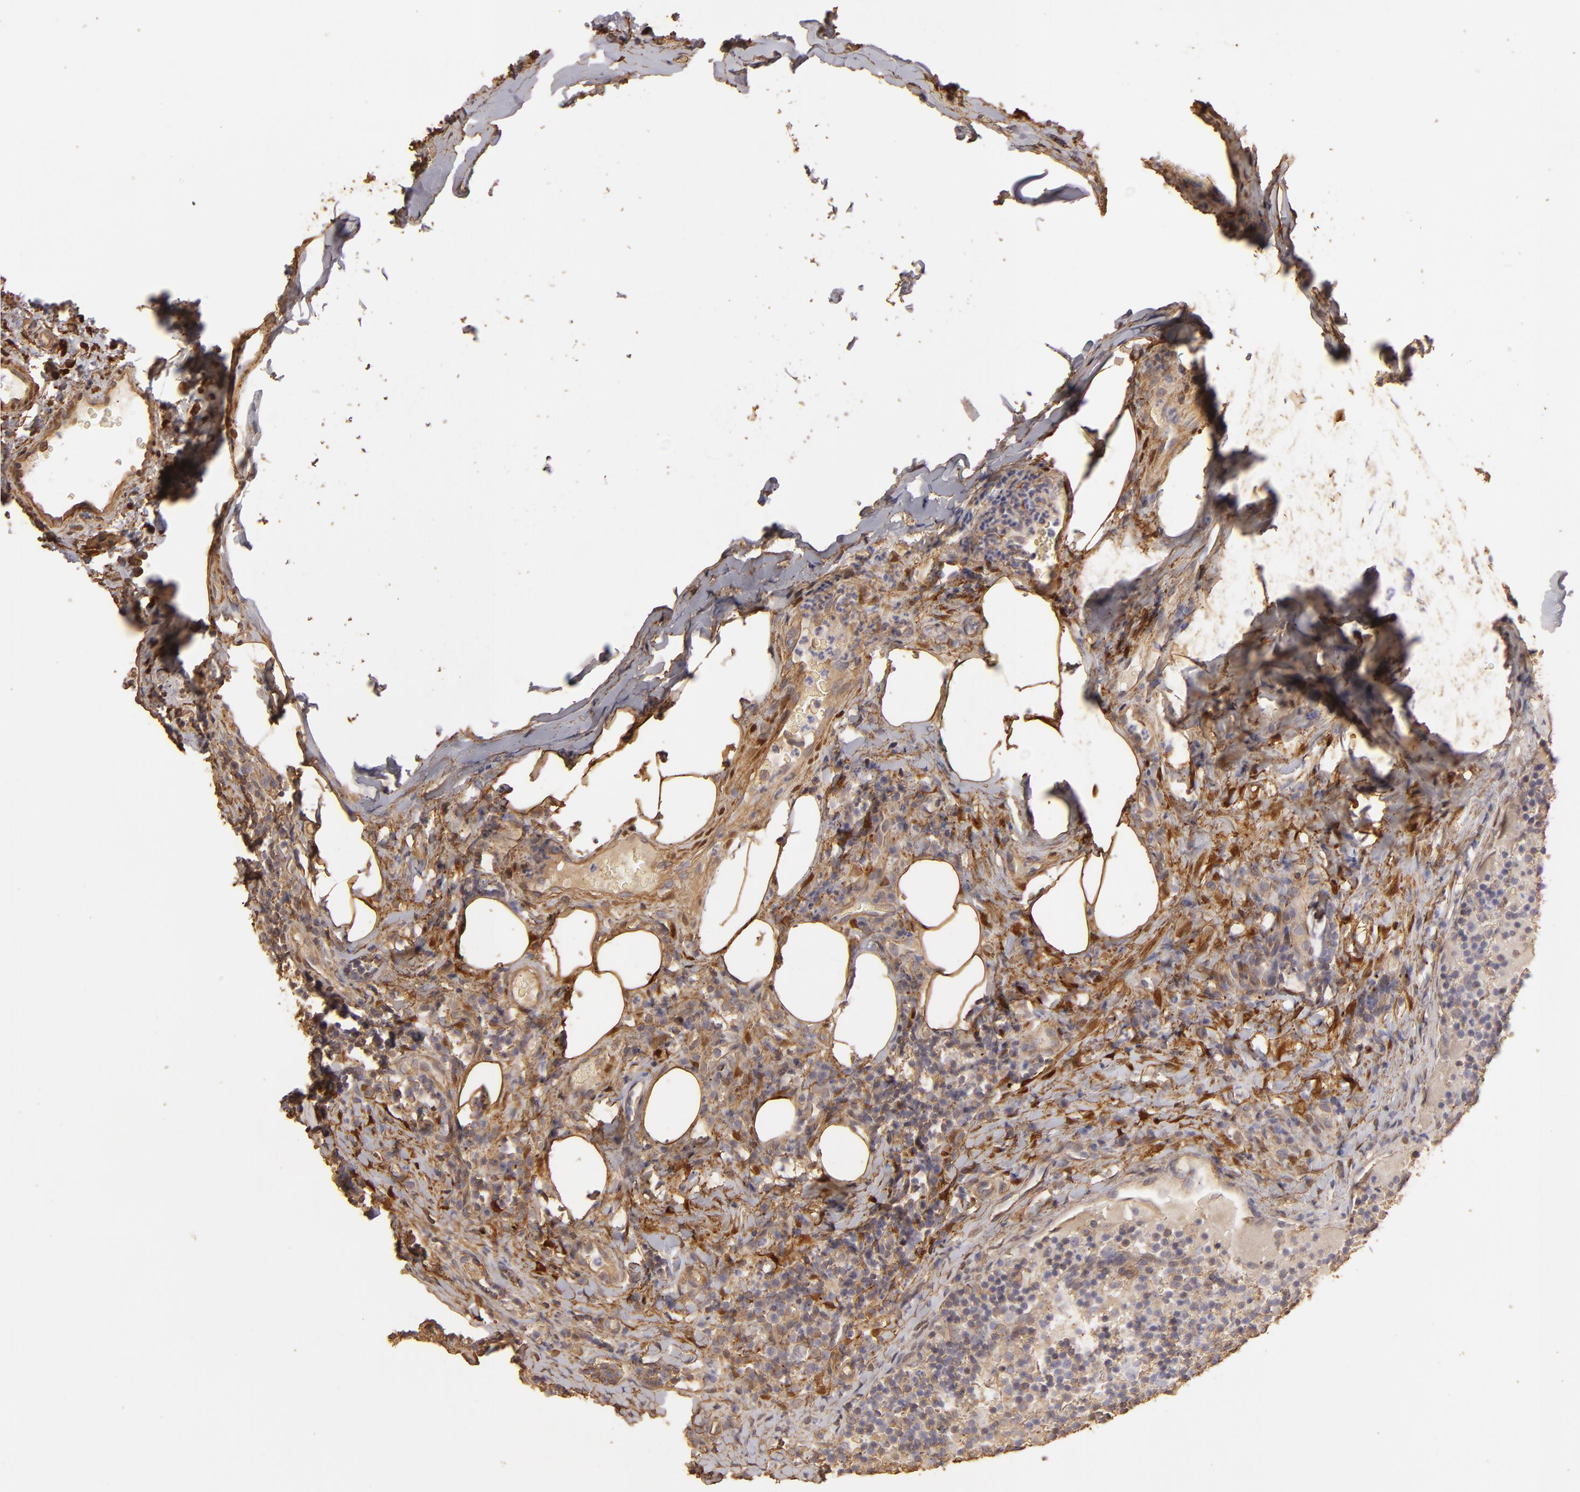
{"staining": {"intensity": "weak", "quantity": "<25%", "location": "cytoplasmic/membranous"}, "tissue": "lymph node", "cell_type": "Germinal center cells", "image_type": "normal", "snomed": [{"axis": "morphology", "description": "Normal tissue, NOS"}, {"axis": "morphology", "description": "Inflammation, NOS"}, {"axis": "topography", "description": "Lymph node"}], "caption": "High power microscopy image of an IHC photomicrograph of unremarkable lymph node, revealing no significant staining in germinal center cells.", "gene": "HSPB6", "patient": {"sex": "male", "age": 46}}